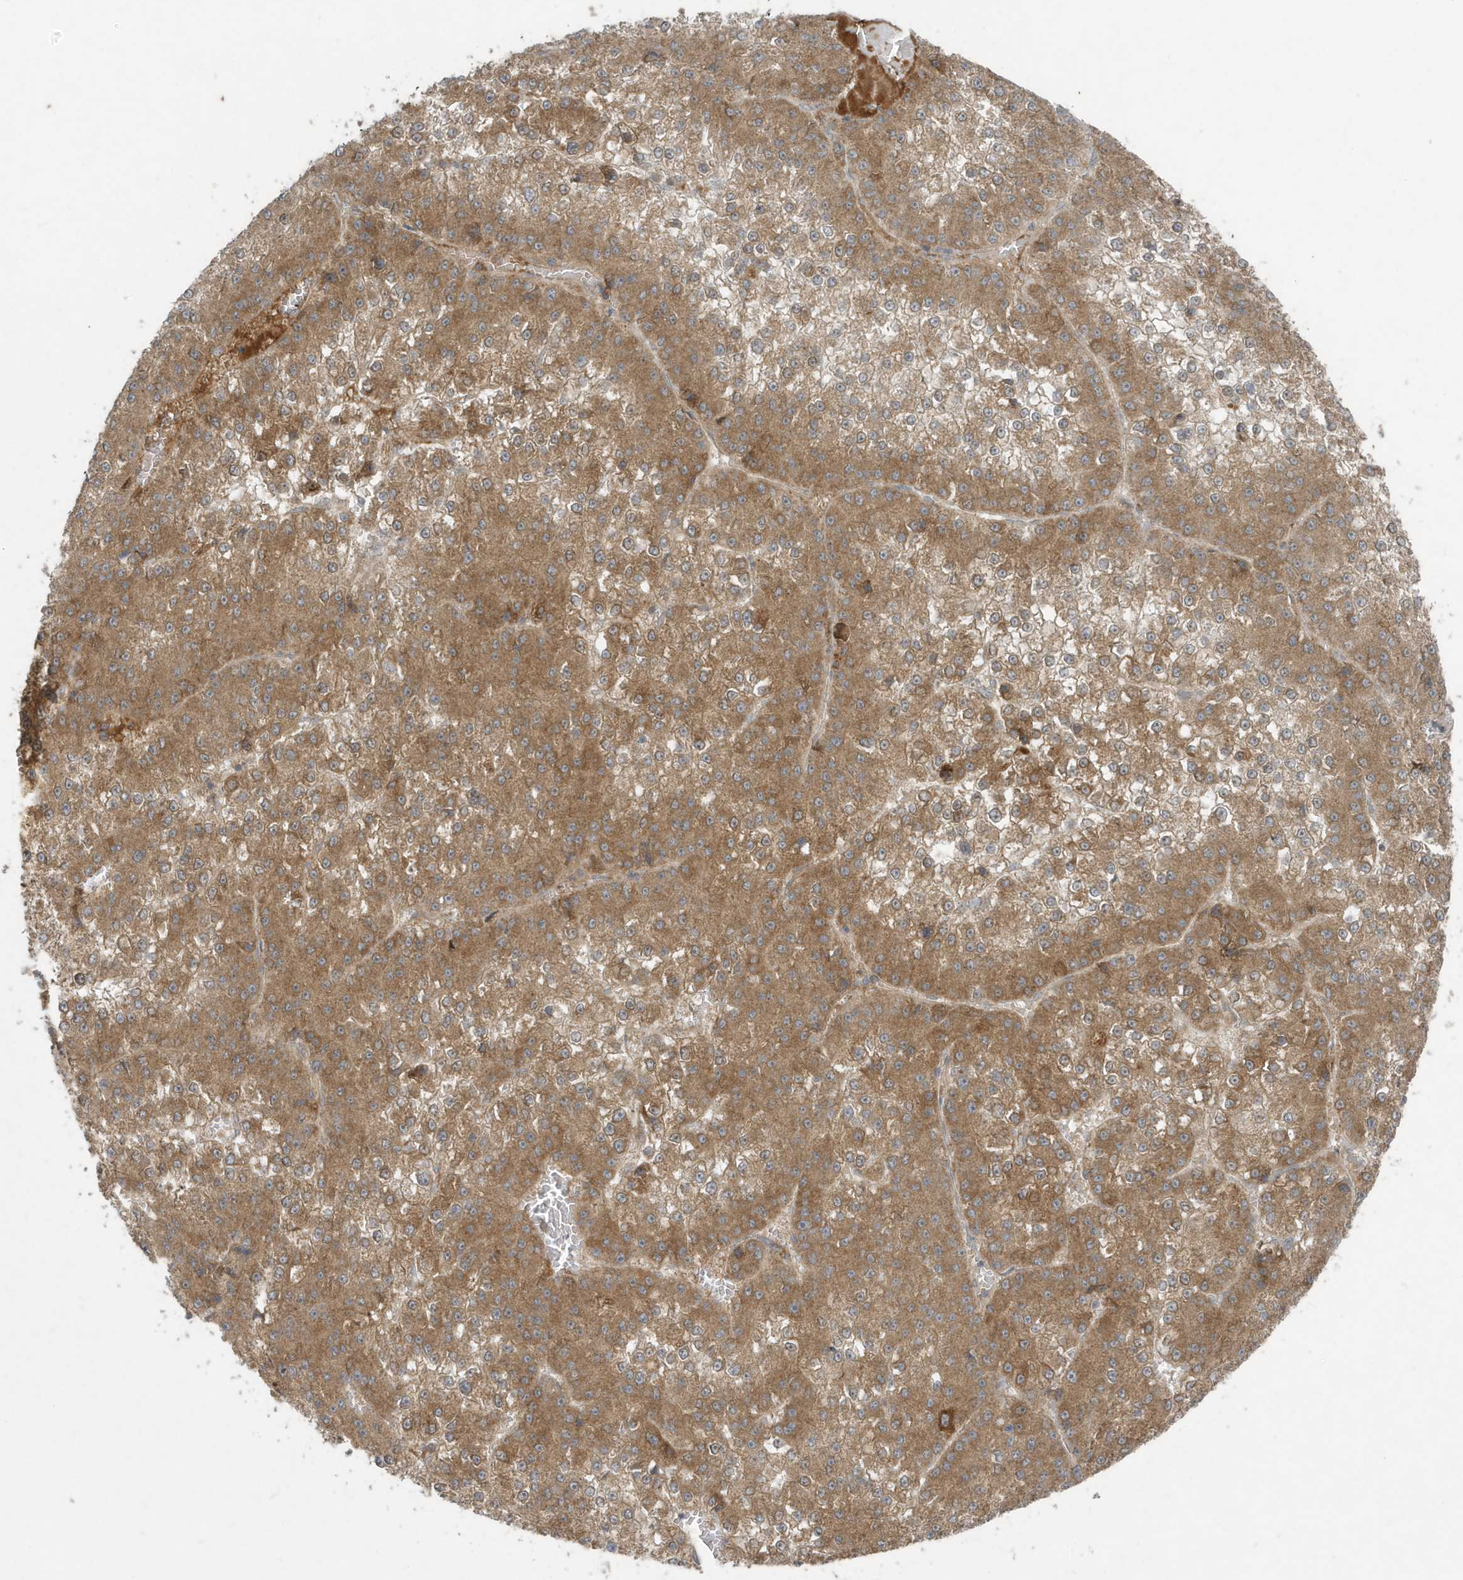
{"staining": {"intensity": "moderate", "quantity": ">75%", "location": "cytoplasmic/membranous"}, "tissue": "liver cancer", "cell_type": "Tumor cells", "image_type": "cancer", "snomed": [{"axis": "morphology", "description": "Carcinoma, Hepatocellular, NOS"}, {"axis": "topography", "description": "Liver"}], "caption": "Liver cancer (hepatocellular carcinoma) stained for a protein reveals moderate cytoplasmic/membranous positivity in tumor cells.", "gene": "C1RL", "patient": {"sex": "female", "age": 73}}